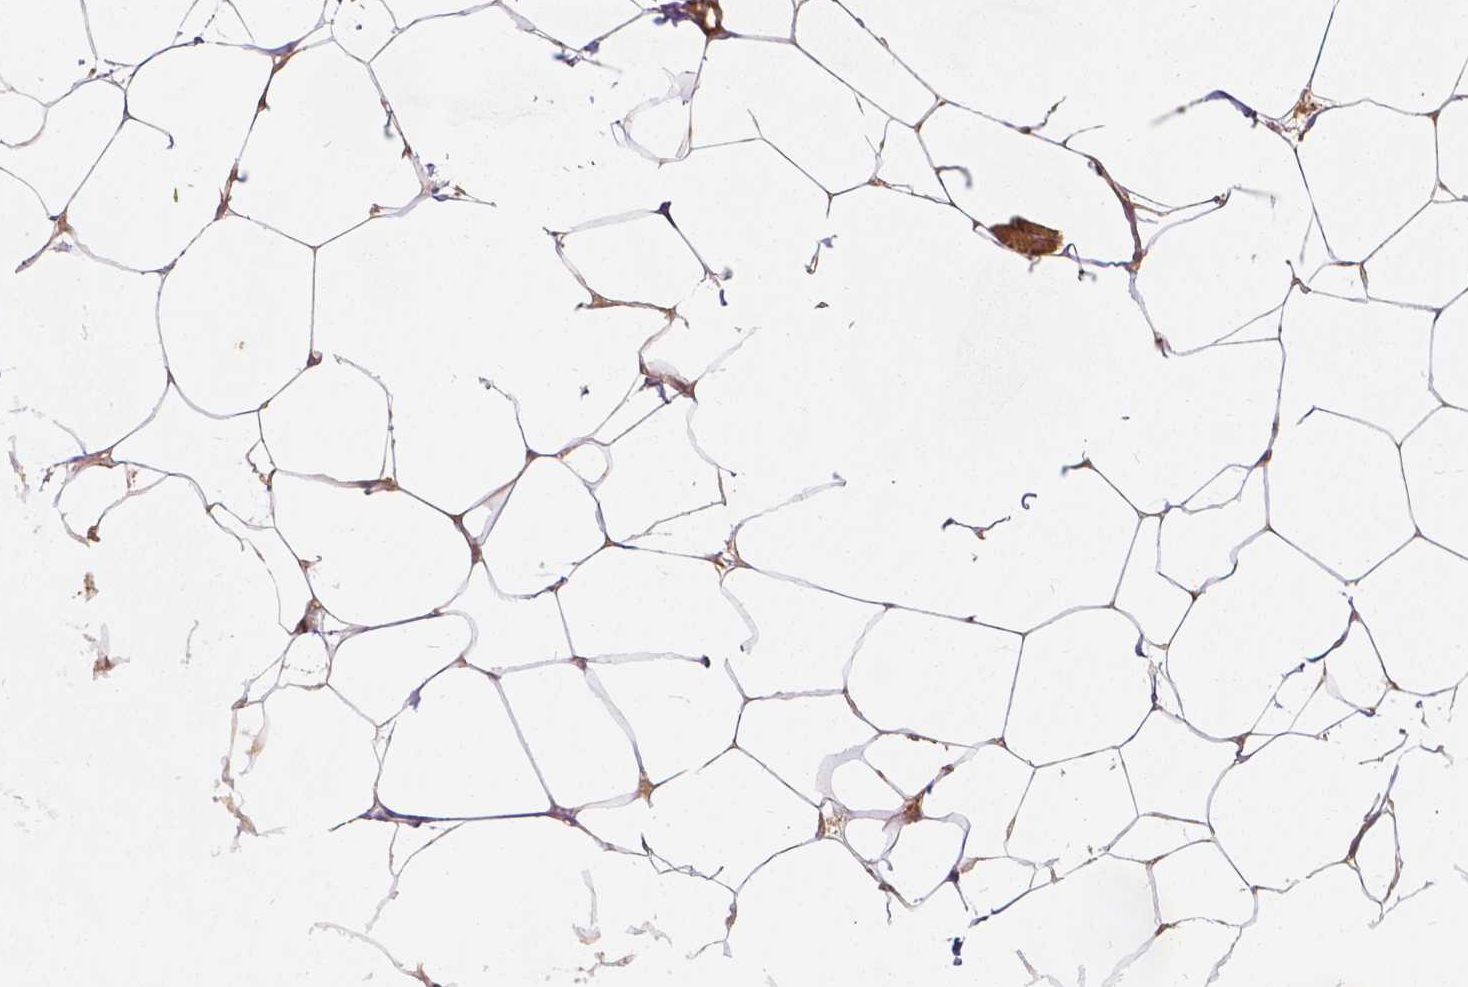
{"staining": {"intensity": "moderate", "quantity": ">75%", "location": "cytoplasmic/membranous"}, "tissue": "breast", "cell_type": "Adipocytes", "image_type": "normal", "snomed": [{"axis": "morphology", "description": "Normal tissue, NOS"}, {"axis": "topography", "description": "Breast"}], "caption": "IHC image of benign breast: breast stained using immunohistochemistry demonstrates medium levels of moderate protein expression localized specifically in the cytoplasmic/membranous of adipocytes, appearing as a cytoplasmic/membranous brown color.", "gene": "XPR1", "patient": {"sex": "female", "age": 32}}